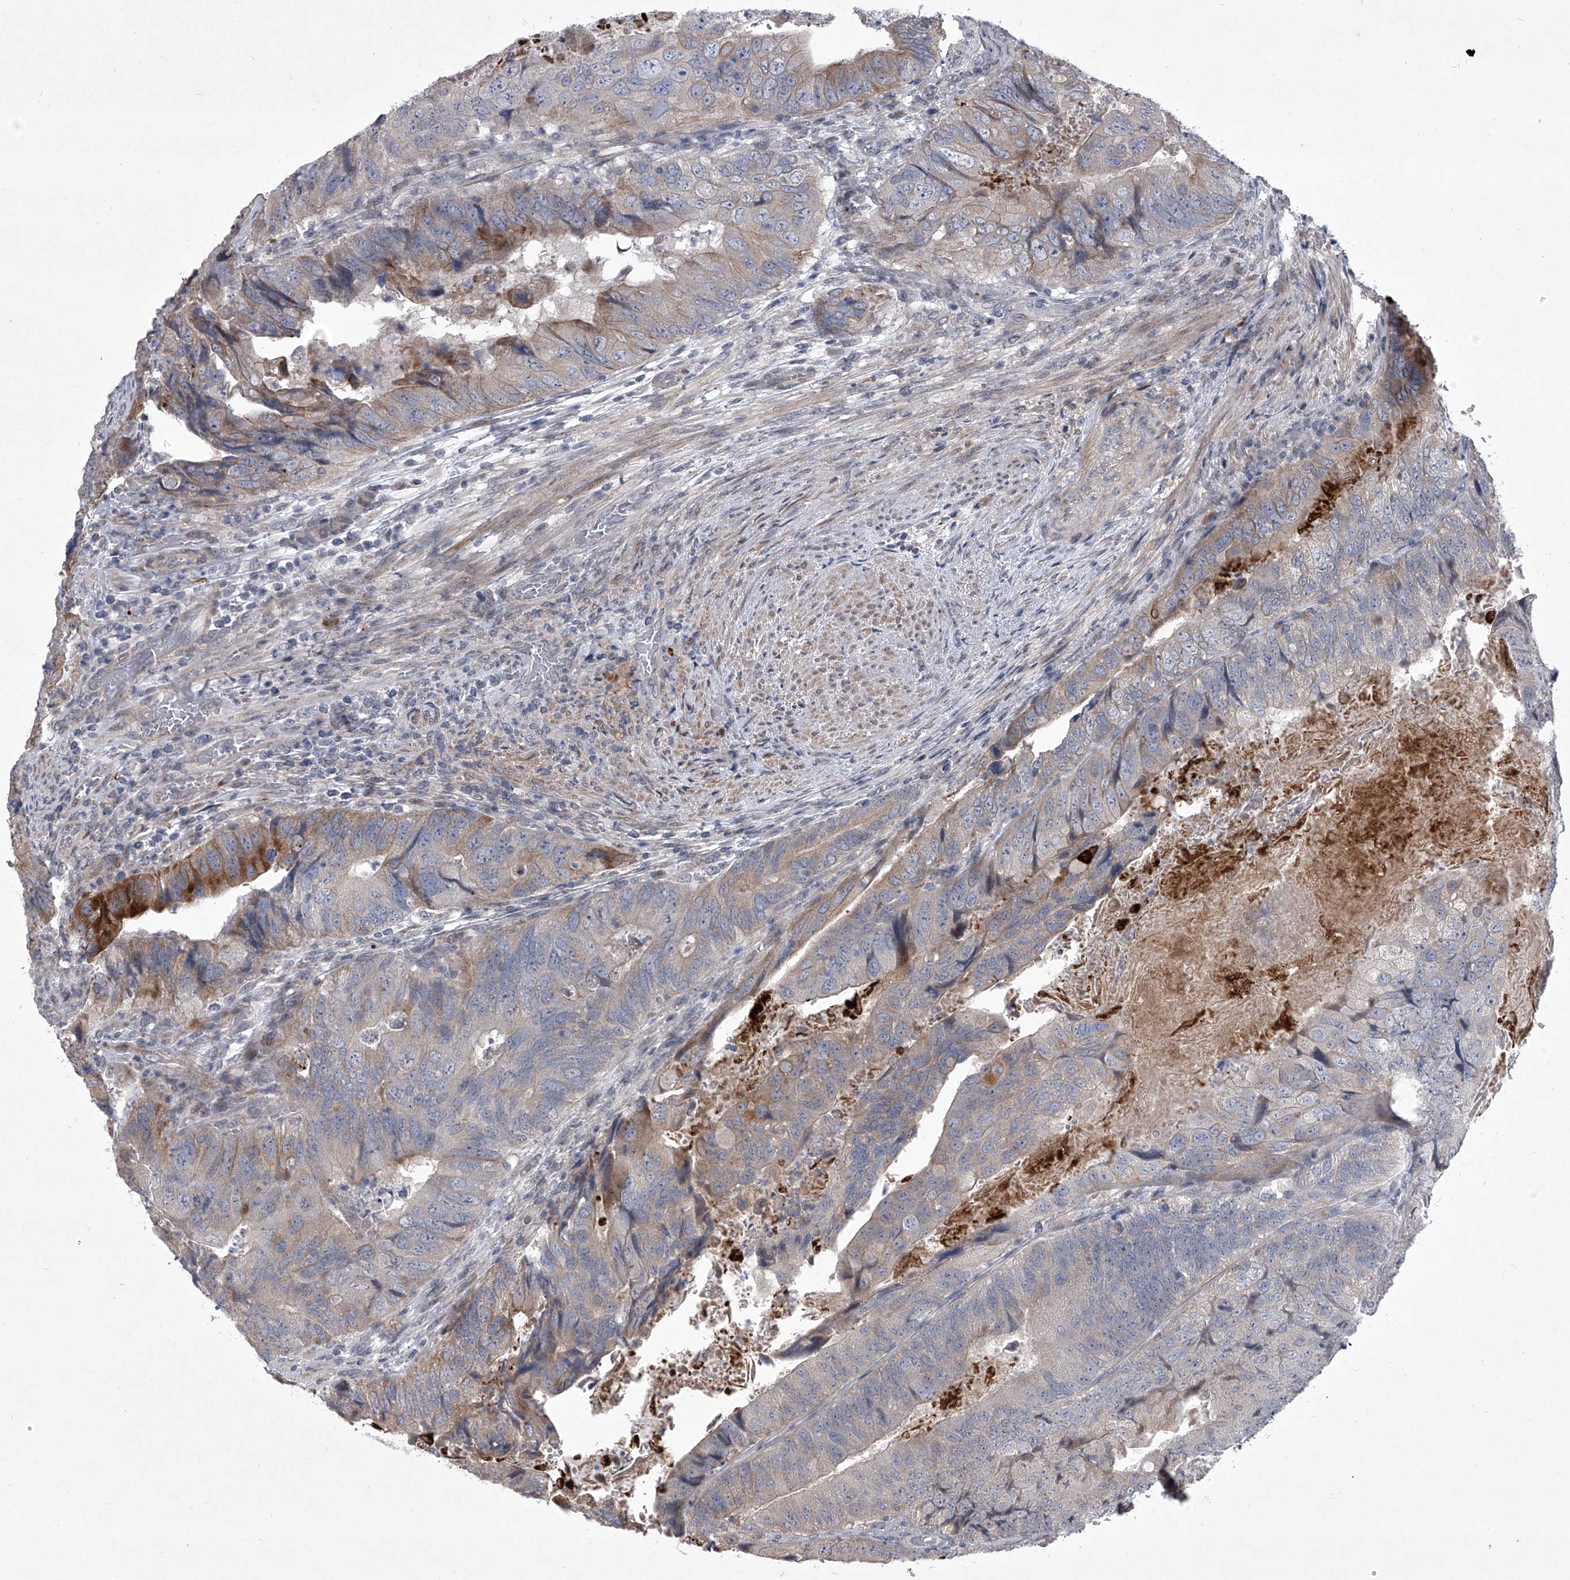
{"staining": {"intensity": "moderate", "quantity": "<25%", "location": "cytoplasmic/membranous"}, "tissue": "colorectal cancer", "cell_type": "Tumor cells", "image_type": "cancer", "snomed": [{"axis": "morphology", "description": "Adenocarcinoma, NOS"}, {"axis": "topography", "description": "Rectum"}], "caption": "A brown stain shows moderate cytoplasmic/membranous staining of a protein in human colorectal adenocarcinoma tumor cells.", "gene": "HEATR6", "patient": {"sex": "male", "age": 63}}